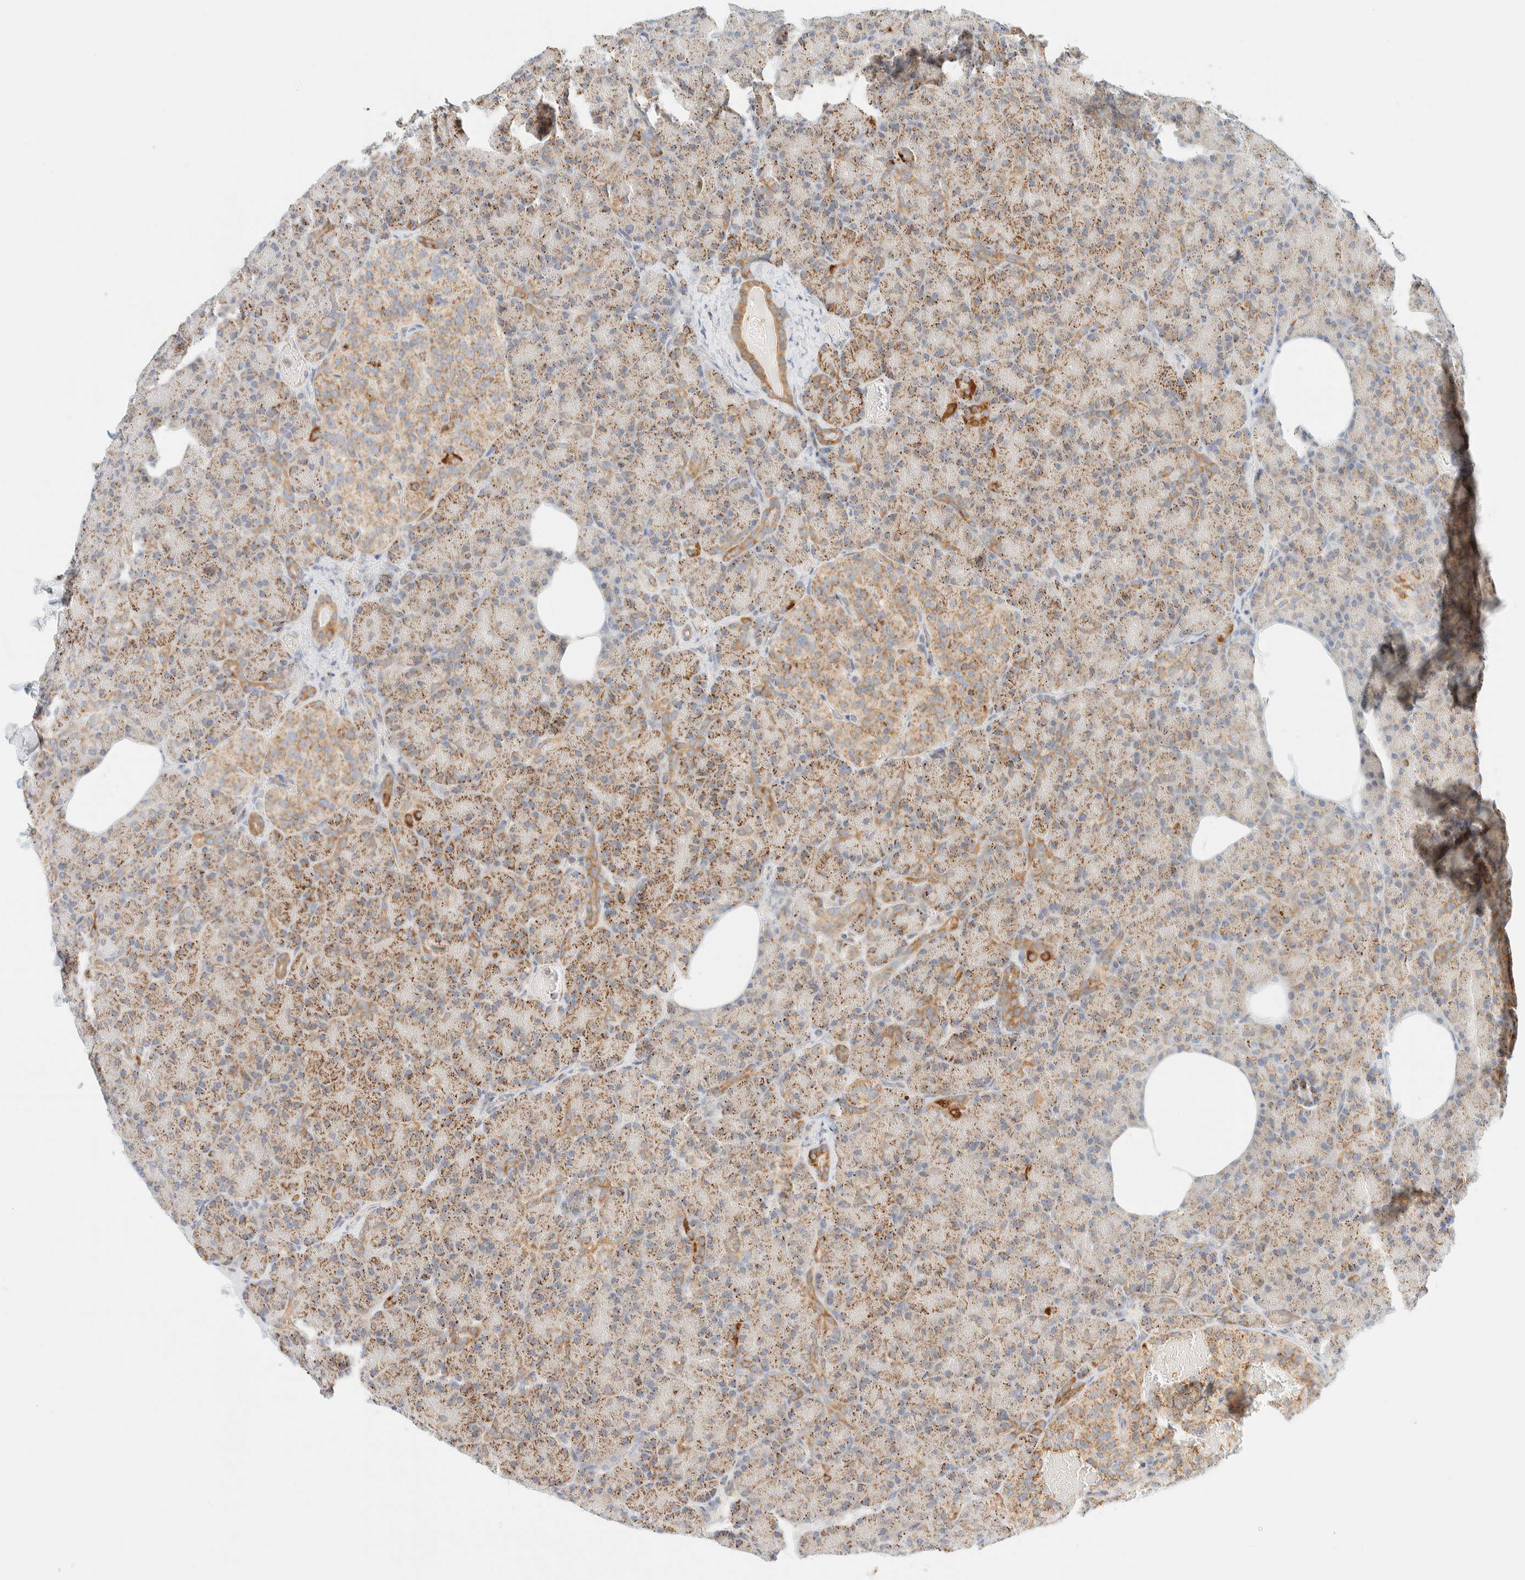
{"staining": {"intensity": "moderate", "quantity": ">75%", "location": "cytoplasmic/membranous"}, "tissue": "pancreas", "cell_type": "Exocrine glandular cells", "image_type": "normal", "snomed": [{"axis": "morphology", "description": "Normal tissue, NOS"}, {"axis": "topography", "description": "Pancreas"}], "caption": "Immunohistochemical staining of unremarkable pancreas exhibits medium levels of moderate cytoplasmic/membranous staining in about >75% of exocrine glandular cells. (DAB (3,3'-diaminobenzidine) IHC, brown staining for protein, blue staining for nuclei).", "gene": "PPM1K", "patient": {"sex": "female", "age": 43}}